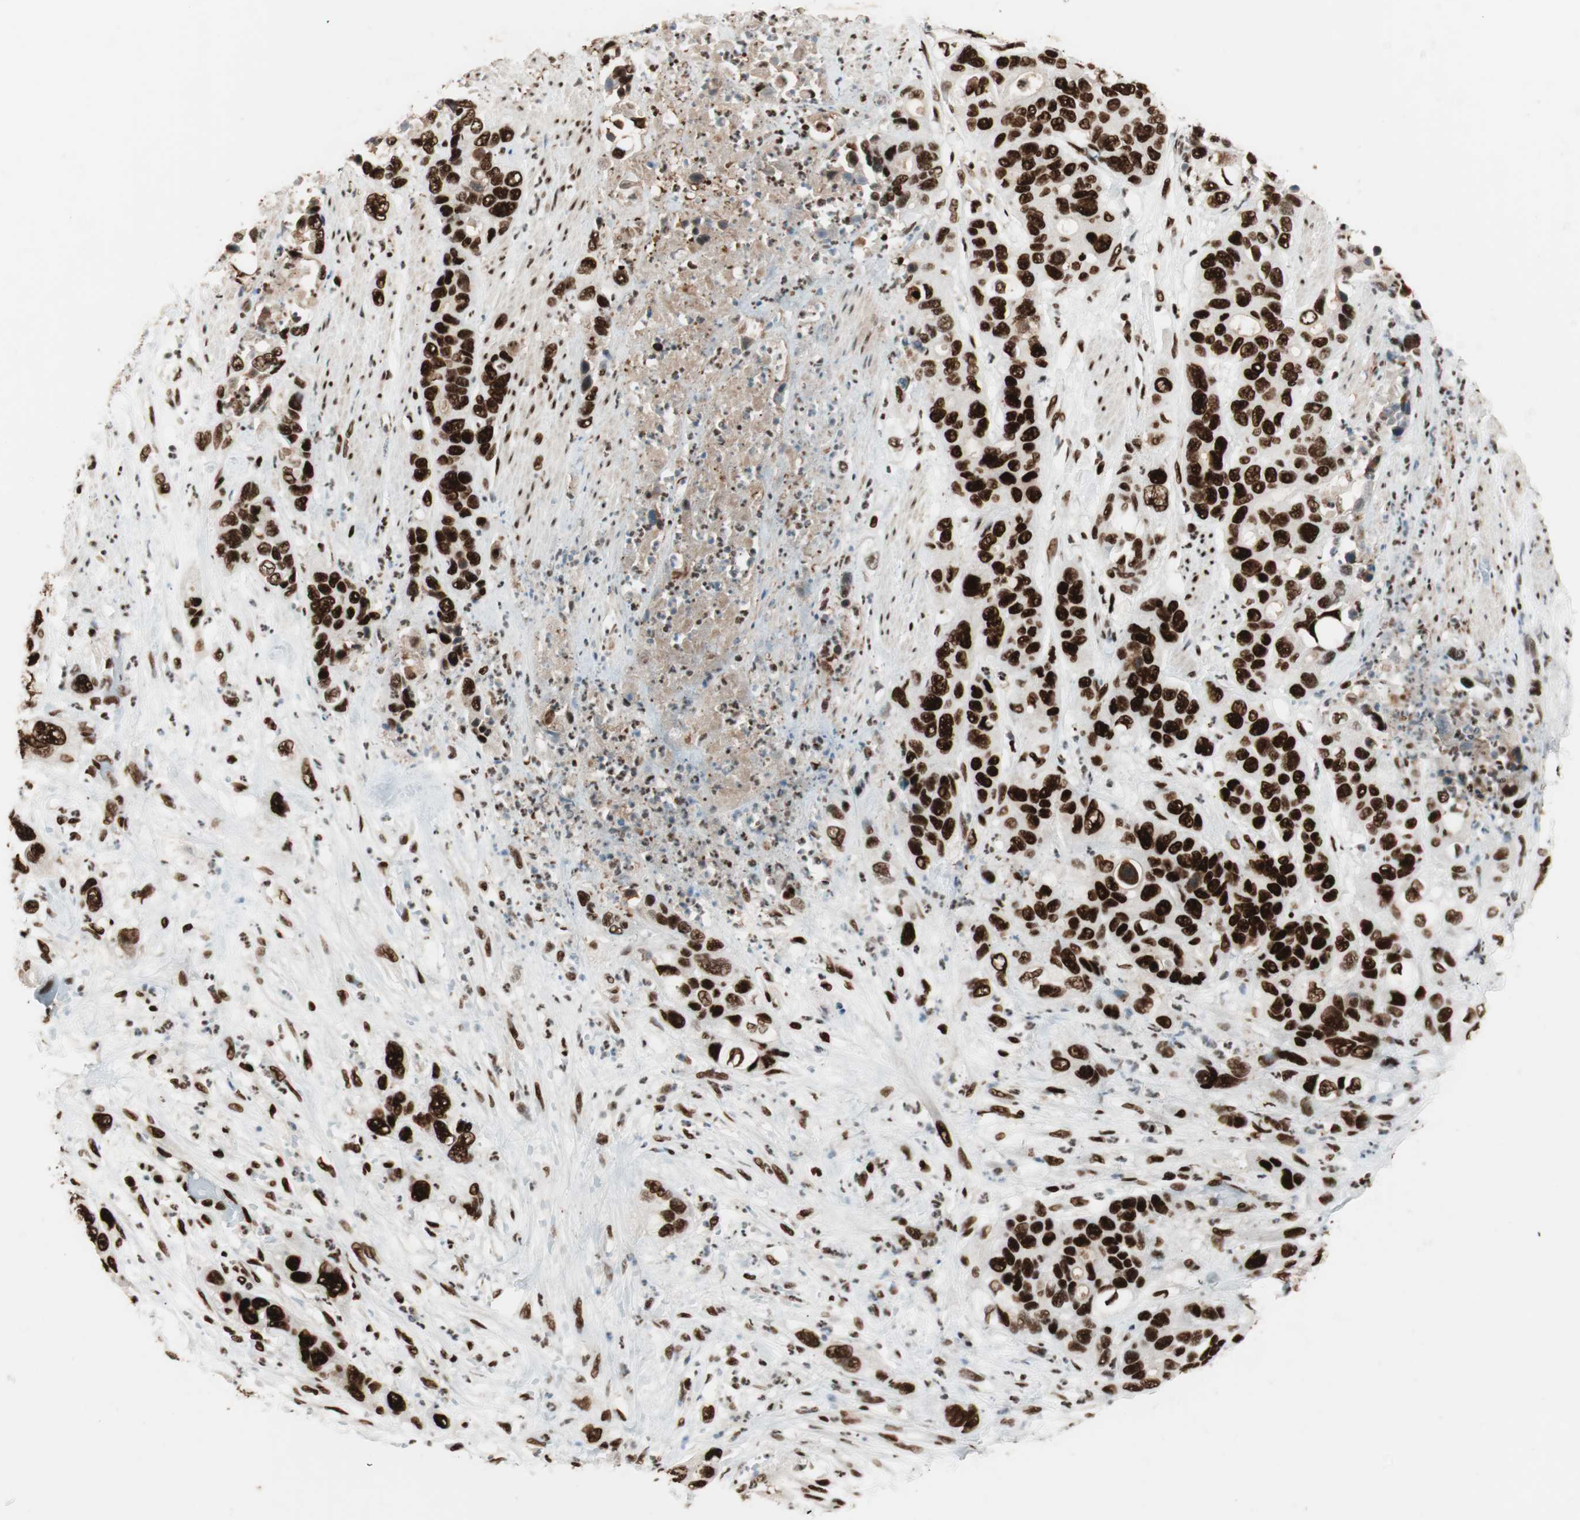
{"staining": {"intensity": "strong", "quantity": ">75%", "location": "nuclear"}, "tissue": "pancreatic cancer", "cell_type": "Tumor cells", "image_type": "cancer", "snomed": [{"axis": "morphology", "description": "Adenocarcinoma, NOS"}, {"axis": "topography", "description": "Pancreas"}], "caption": "A micrograph of human pancreatic adenocarcinoma stained for a protein displays strong nuclear brown staining in tumor cells.", "gene": "PSME3", "patient": {"sex": "female", "age": 71}}